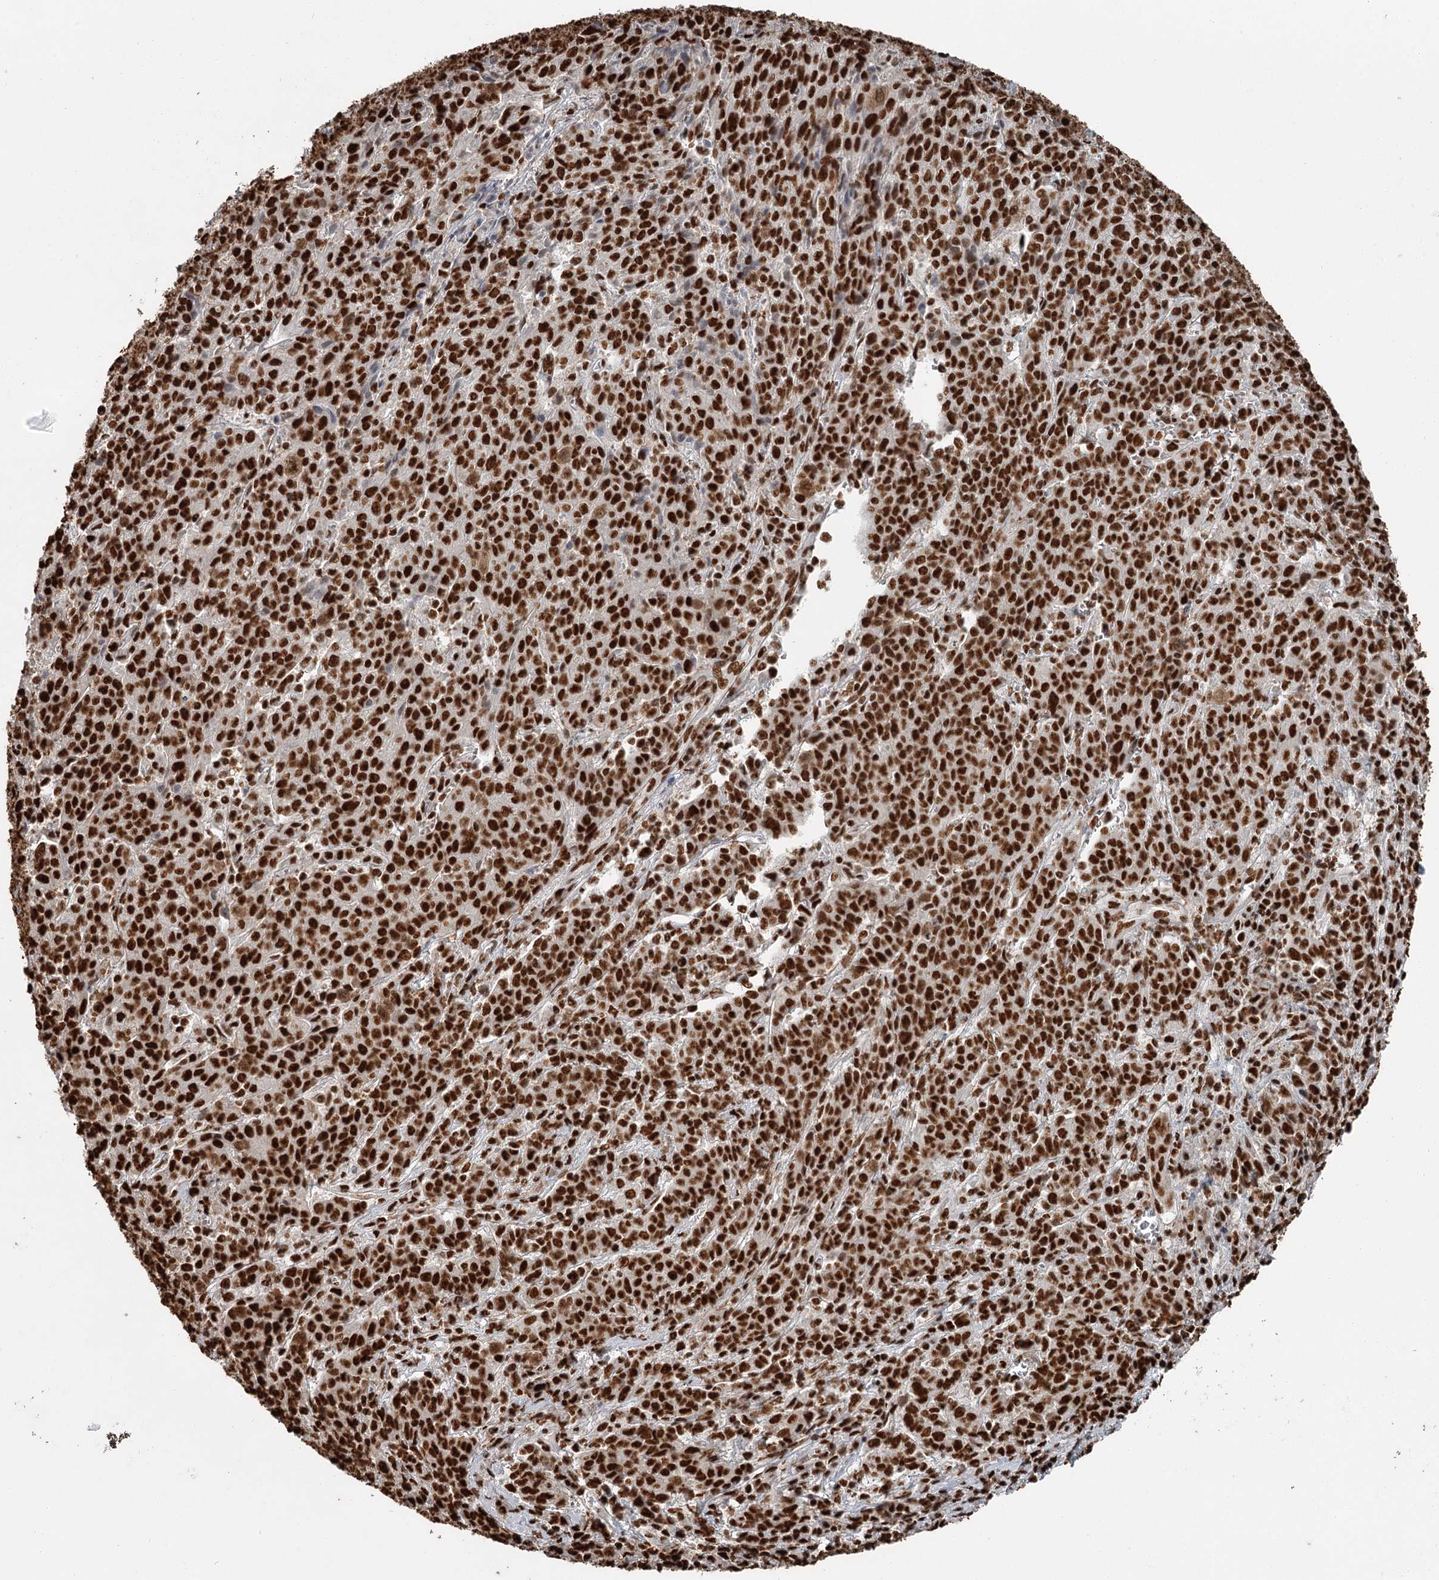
{"staining": {"intensity": "strong", "quantity": ">75%", "location": "nuclear"}, "tissue": "cervical cancer", "cell_type": "Tumor cells", "image_type": "cancer", "snomed": [{"axis": "morphology", "description": "Squamous cell carcinoma, NOS"}, {"axis": "topography", "description": "Cervix"}], "caption": "DAB immunohistochemical staining of human cervical cancer shows strong nuclear protein expression in about >75% of tumor cells.", "gene": "RBBP7", "patient": {"sex": "female", "age": 67}}